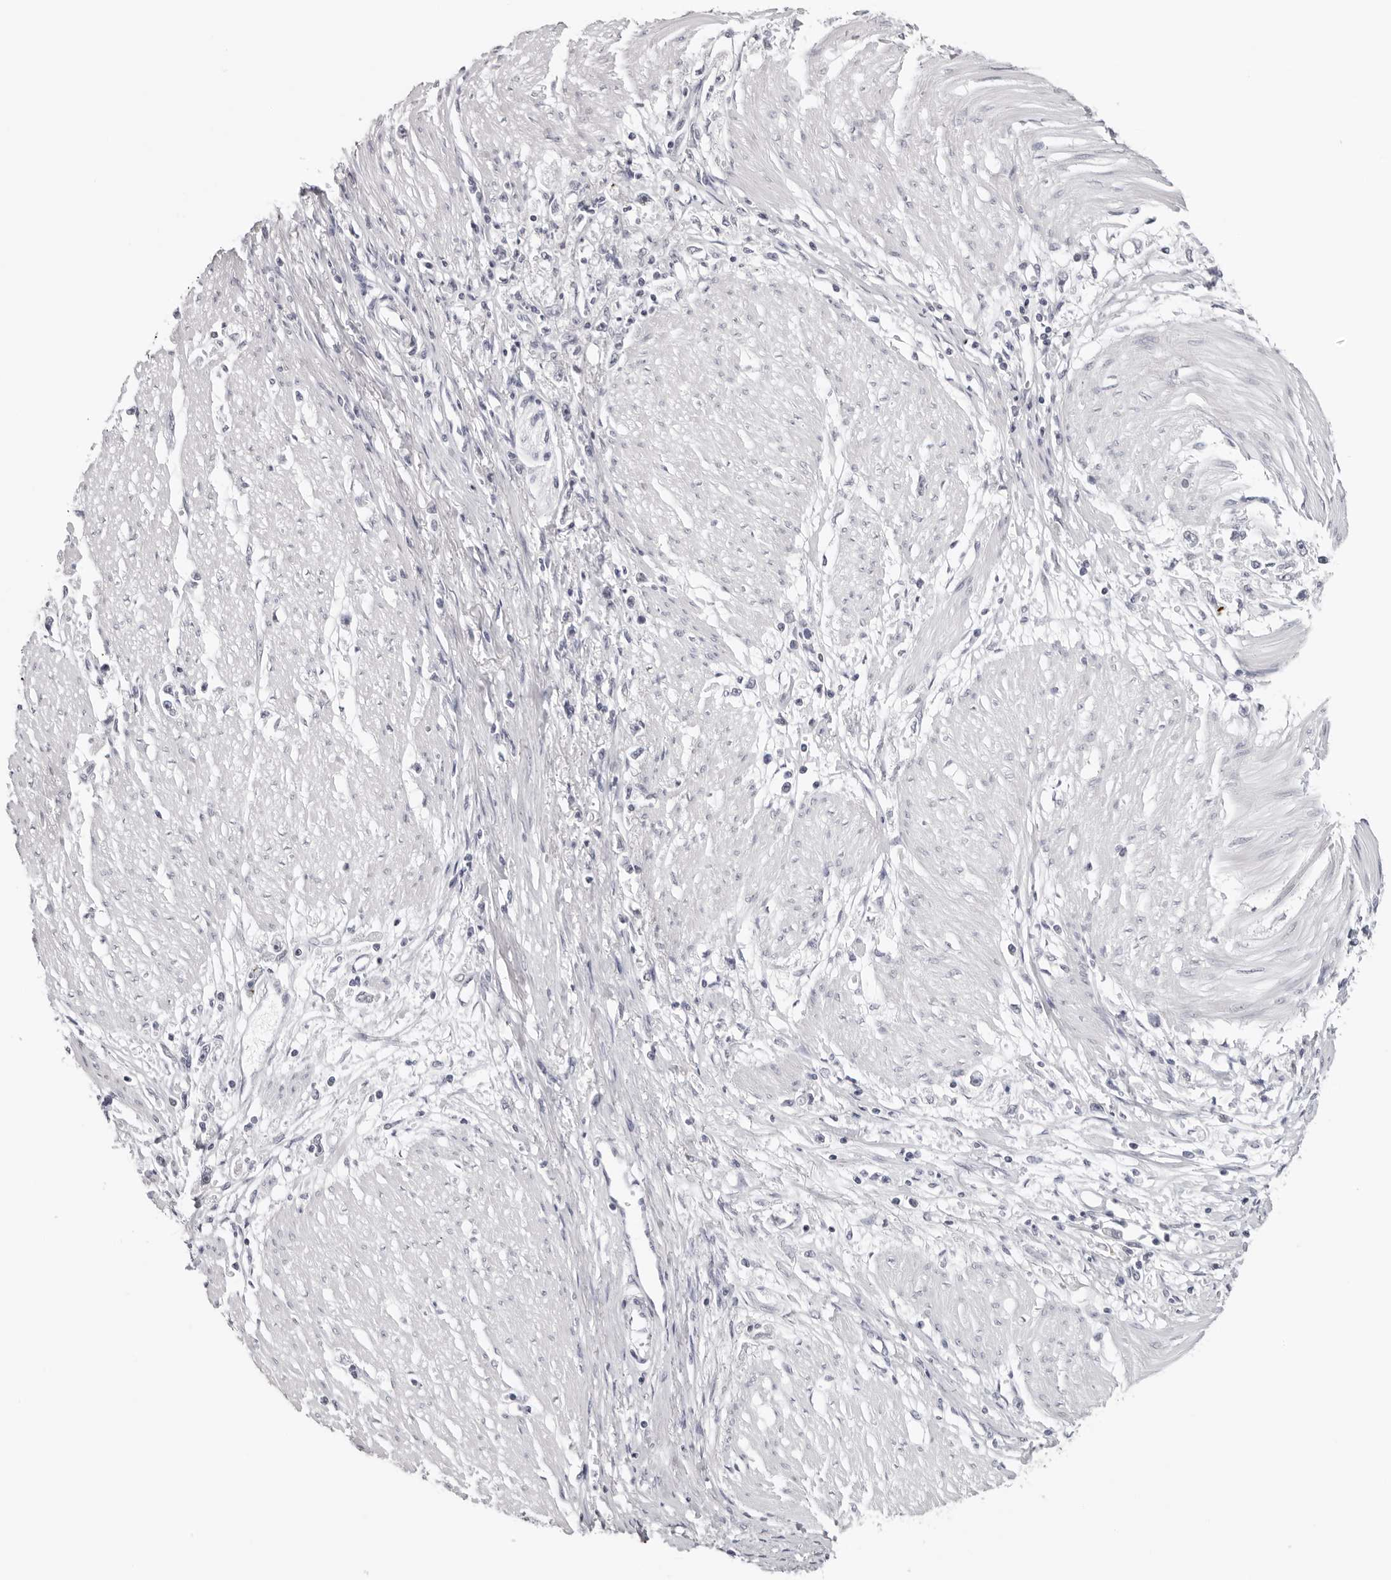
{"staining": {"intensity": "negative", "quantity": "none", "location": "none"}, "tissue": "stomach cancer", "cell_type": "Tumor cells", "image_type": "cancer", "snomed": [{"axis": "morphology", "description": "Adenocarcinoma, NOS"}, {"axis": "topography", "description": "Stomach"}], "caption": "Immunohistochemistry (IHC) of adenocarcinoma (stomach) displays no positivity in tumor cells.", "gene": "PRUNE1", "patient": {"sex": "female", "age": 59}}